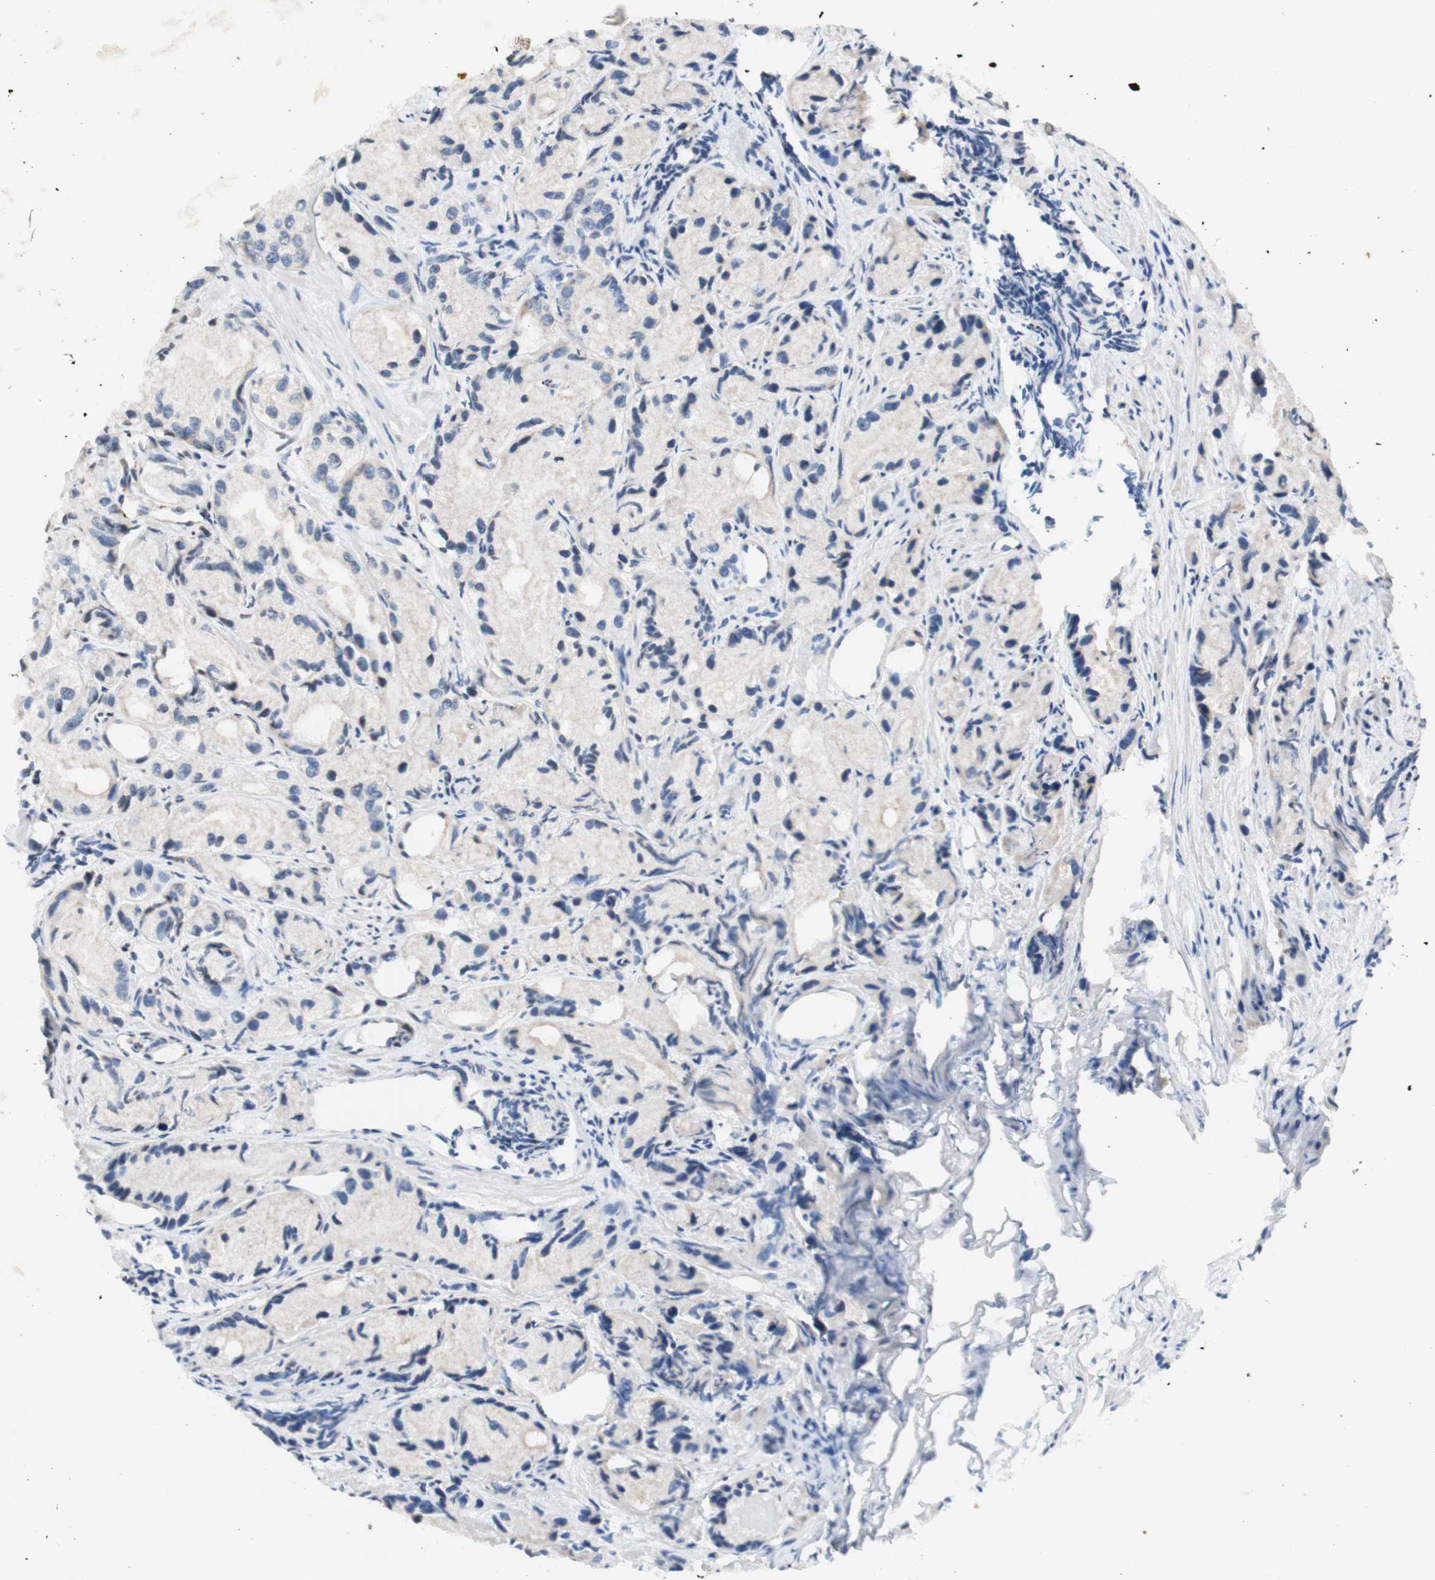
{"staining": {"intensity": "negative", "quantity": "none", "location": "none"}, "tissue": "prostate cancer", "cell_type": "Tumor cells", "image_type": "cancer", "snomed": [{"axis": "morphology", "description": "Adenocarcinoma, Low grade"}, {"axis": "topography", "description": "Prostate"}], "caption": "There is no significant expression in tumor cells of prostate cancer. (DAB immunohistochemistry (IHC) visualized using brightfield microscopy, high magnification).", "gene": "NCAPD2", "patient": {"sex": "male", "age": 72}}